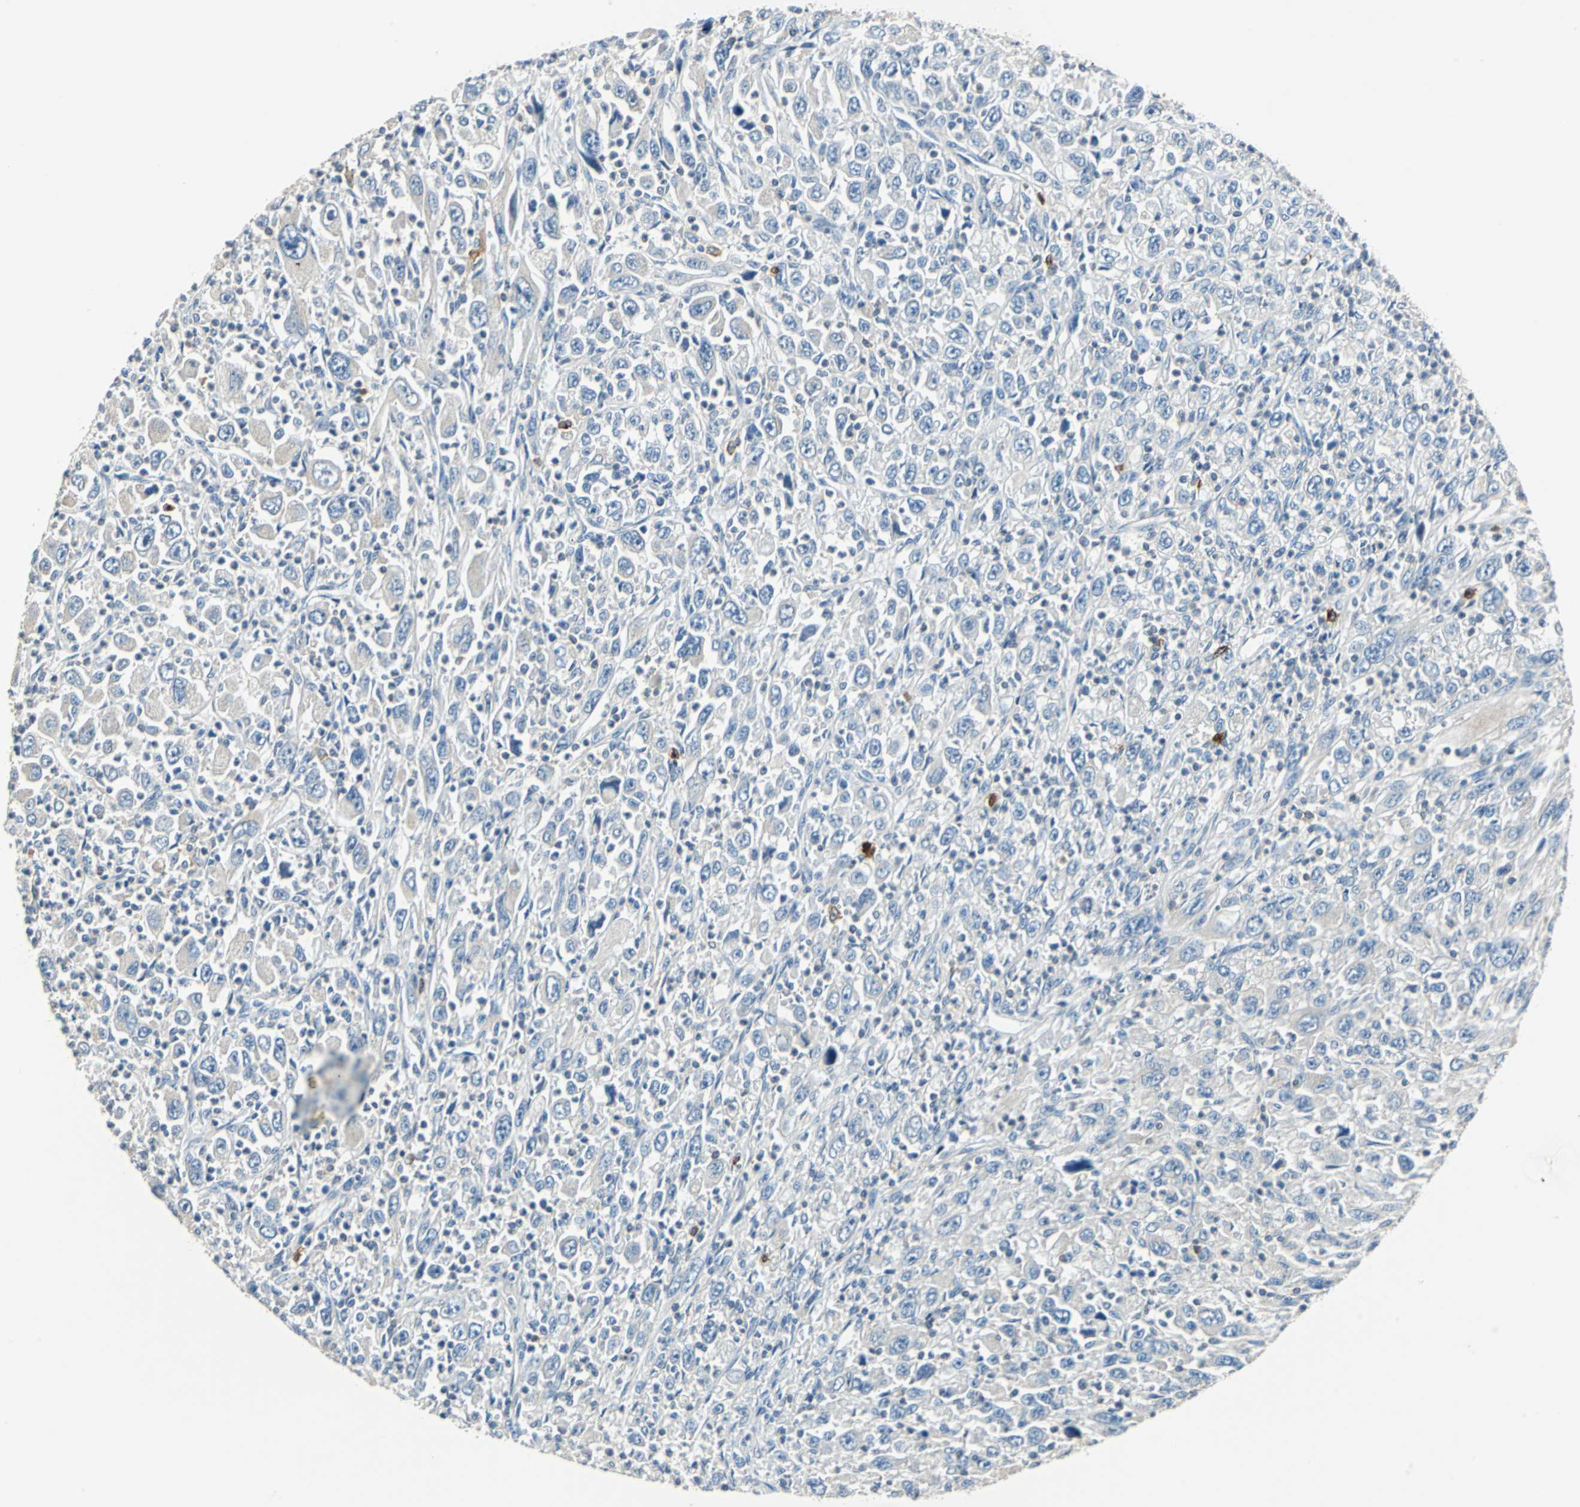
{"staining": {"intensity": "negative", "quantity": "none", "location": "none"}, "tissue": "melanoma", "cell_type": "Tumor cells", "image_type": "cancer", "snomed": [{"axis": "morphology", "description": "Malignant melanoma, Metastatic site"}, {"axis": "topography", "description": "Skin"}], "caption": "Immunohistochemical staining of melanoma shows no significant staining in tumor cells. The staining is performed using DAB (3,3'-diaminobenzidine) brown chromogen with nuclei counter-stained in using hematoxylin.", "gene": "CPA3", "patient": {"sex": "female", "age": 56}}